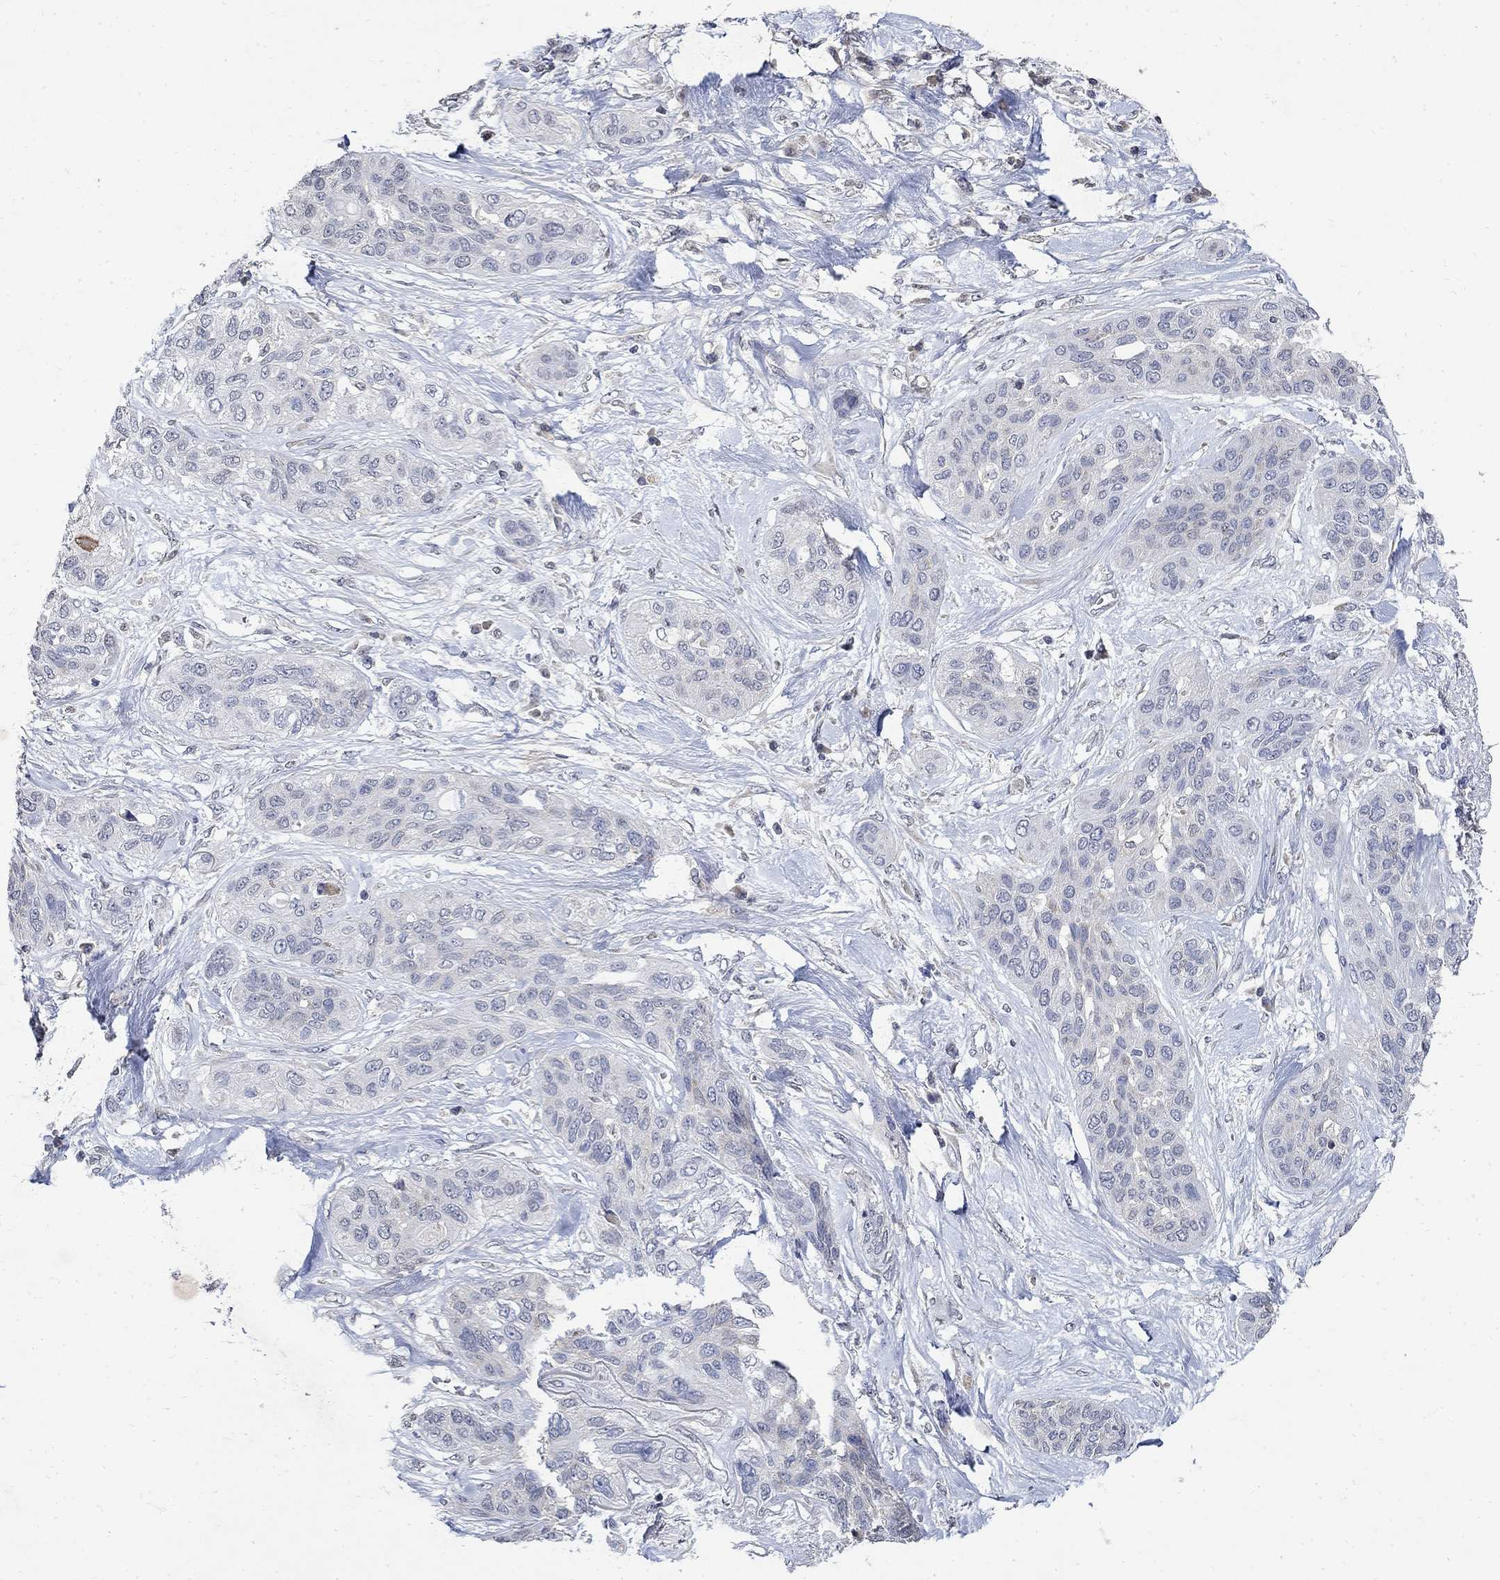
{"staining": {"intensity": "negative", "quantity": "none", "location": "none"}, "tissue": "lung cancer", "cell_type": "Tumor cells", "image_type": "cancer", "snomed": [{"axis": "morphology", "description": "Squamous cell carcinoma, NOS"}, {"axis": "topography", "description": "Lung"}], "caption": "This is a histopathology image of immunohistochemistry staining of lung squamous cell carcinoma, which shows no staining in tumor cells.", "gene": "TMEM169", "patient": {"sex": "female", "age": 70}}